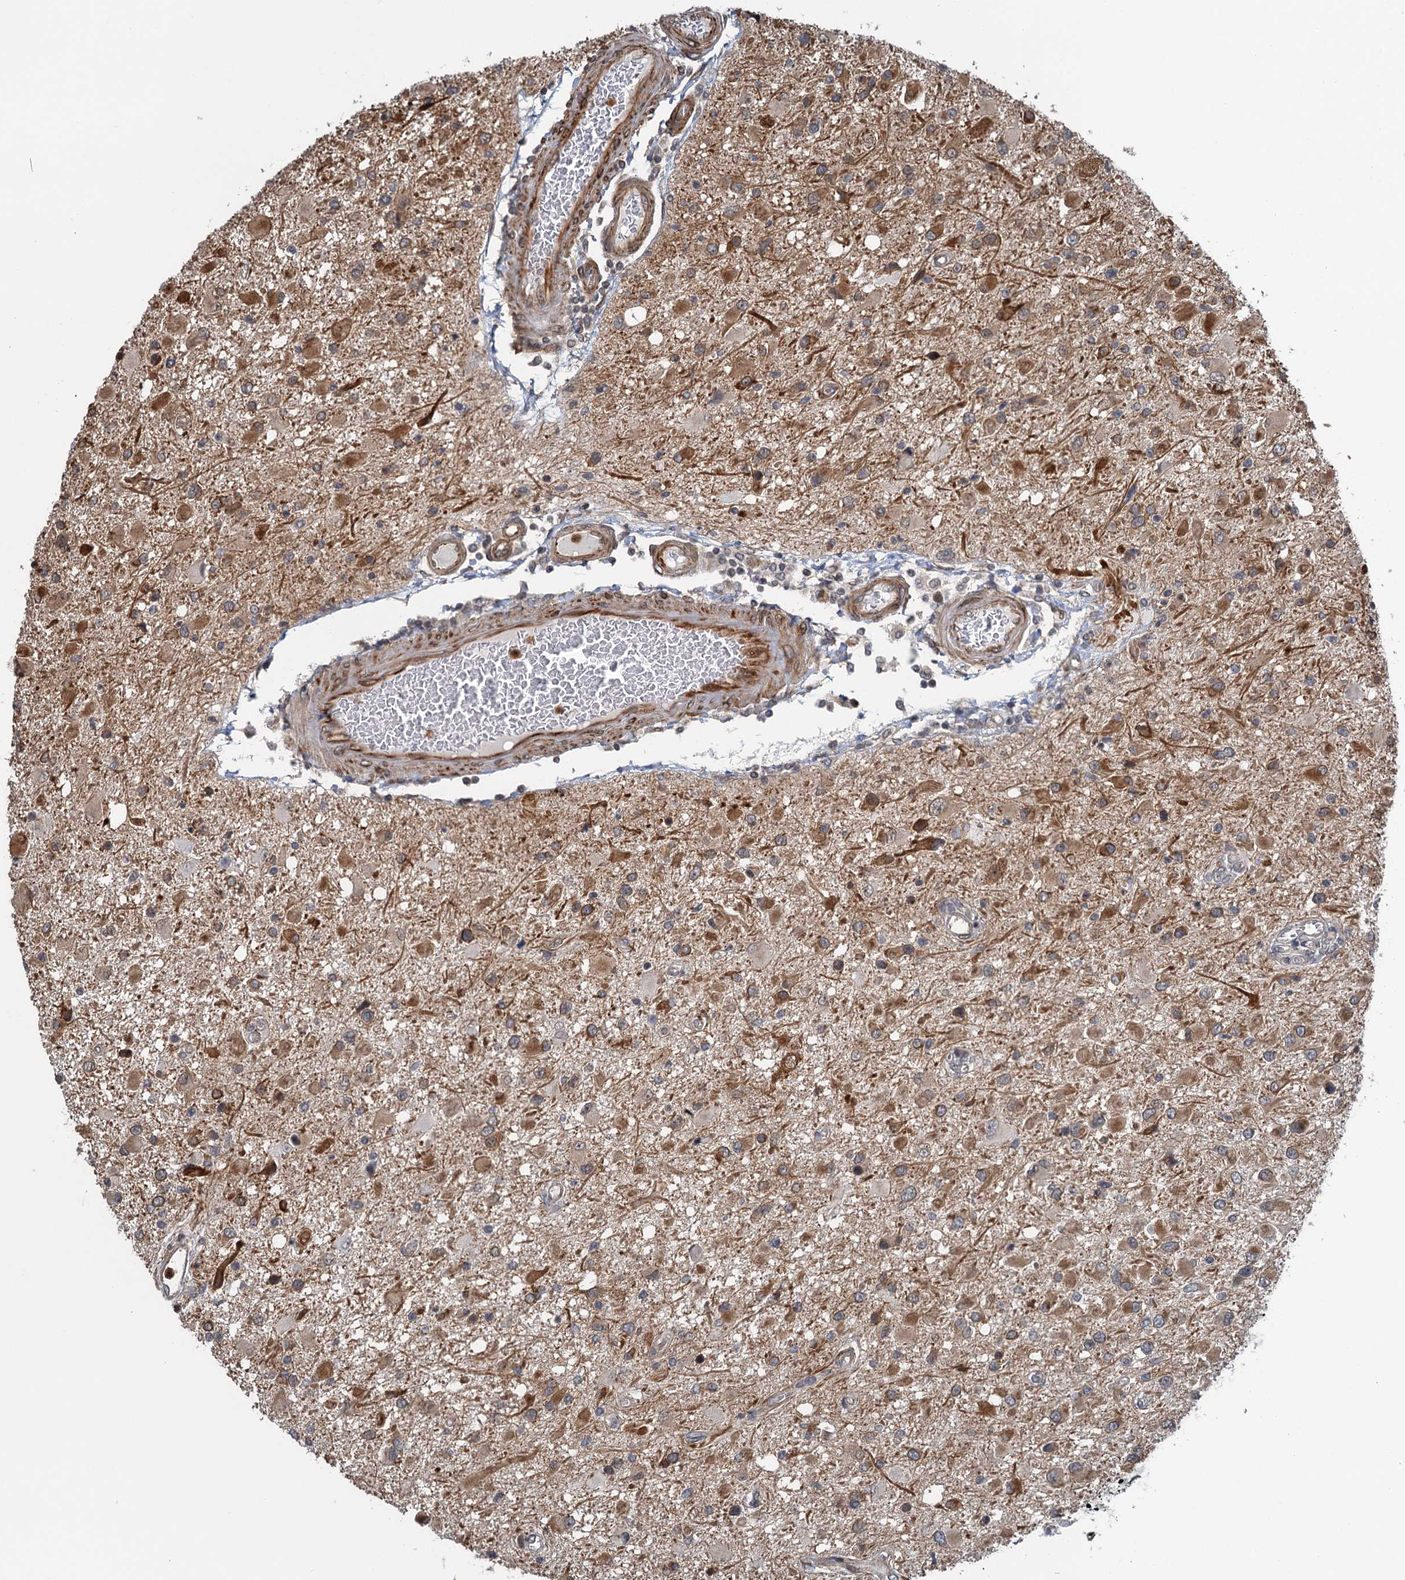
{"staining": {"intensity": "moderate", "quantity": ">75%", "location": "cytoplasmic/membranous"}, "tissue": "glioma", "cell_type": "Tumor cells", "image_type": "cancer", "snomed": [{"axis": "morphology", "description": "Glioma, malignant, High grade"}, {"axis": "topography", "description": "Brain"}], "caption": "An image showing moderate cytoplasmic/membranous positivity in approximately >75% of tumor cells in glioma, as visualized by brown immunohistochemical staining.", "gene": "WHAMM", "patient": {"sex": "male", "age": 53}}